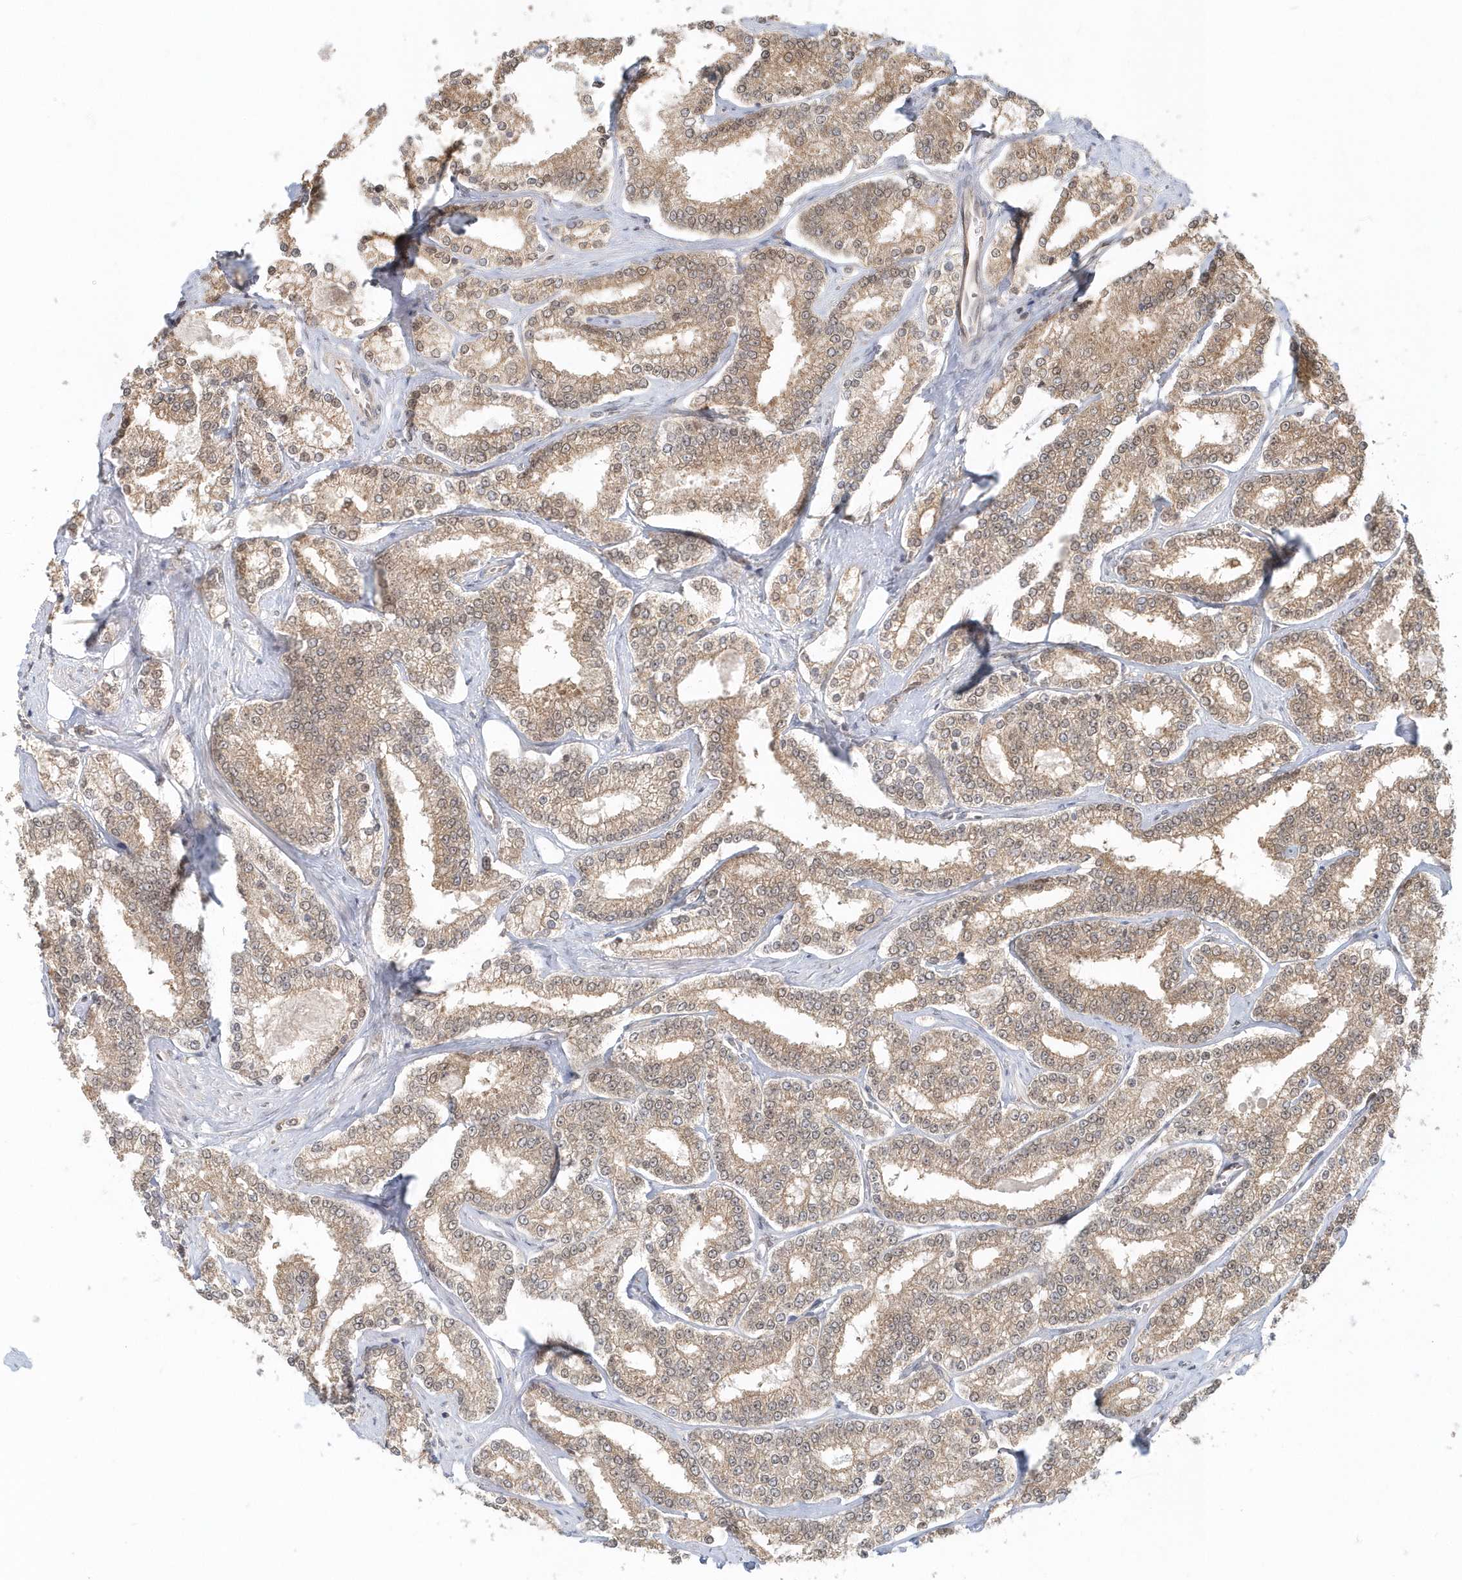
{"staining": {"intensity": "moderate", "quantity": ">75%", "location": "cytoplasmic/membranous"}, "tissue": "prostate cancer", "cell_type": "Tumor cells", "image_type": "cancer", "snomed": [{"axis": "morphology", "description": "Normal tissue, NOS"}, {"axis": "morphology", "description": "Adenocarcinoma, High grade"}, {"axis": "topography", "description": "Prostate"}], "caption": "This is an image of immunohistochemistry (IHC) staining of prostate high-grade adenocarcinoma, which shows moderate positivity in the cytoplasmic/membranous of tumor cells.", "gene": "PSMD6", "patient": {"sex": "male", "age": 83}}